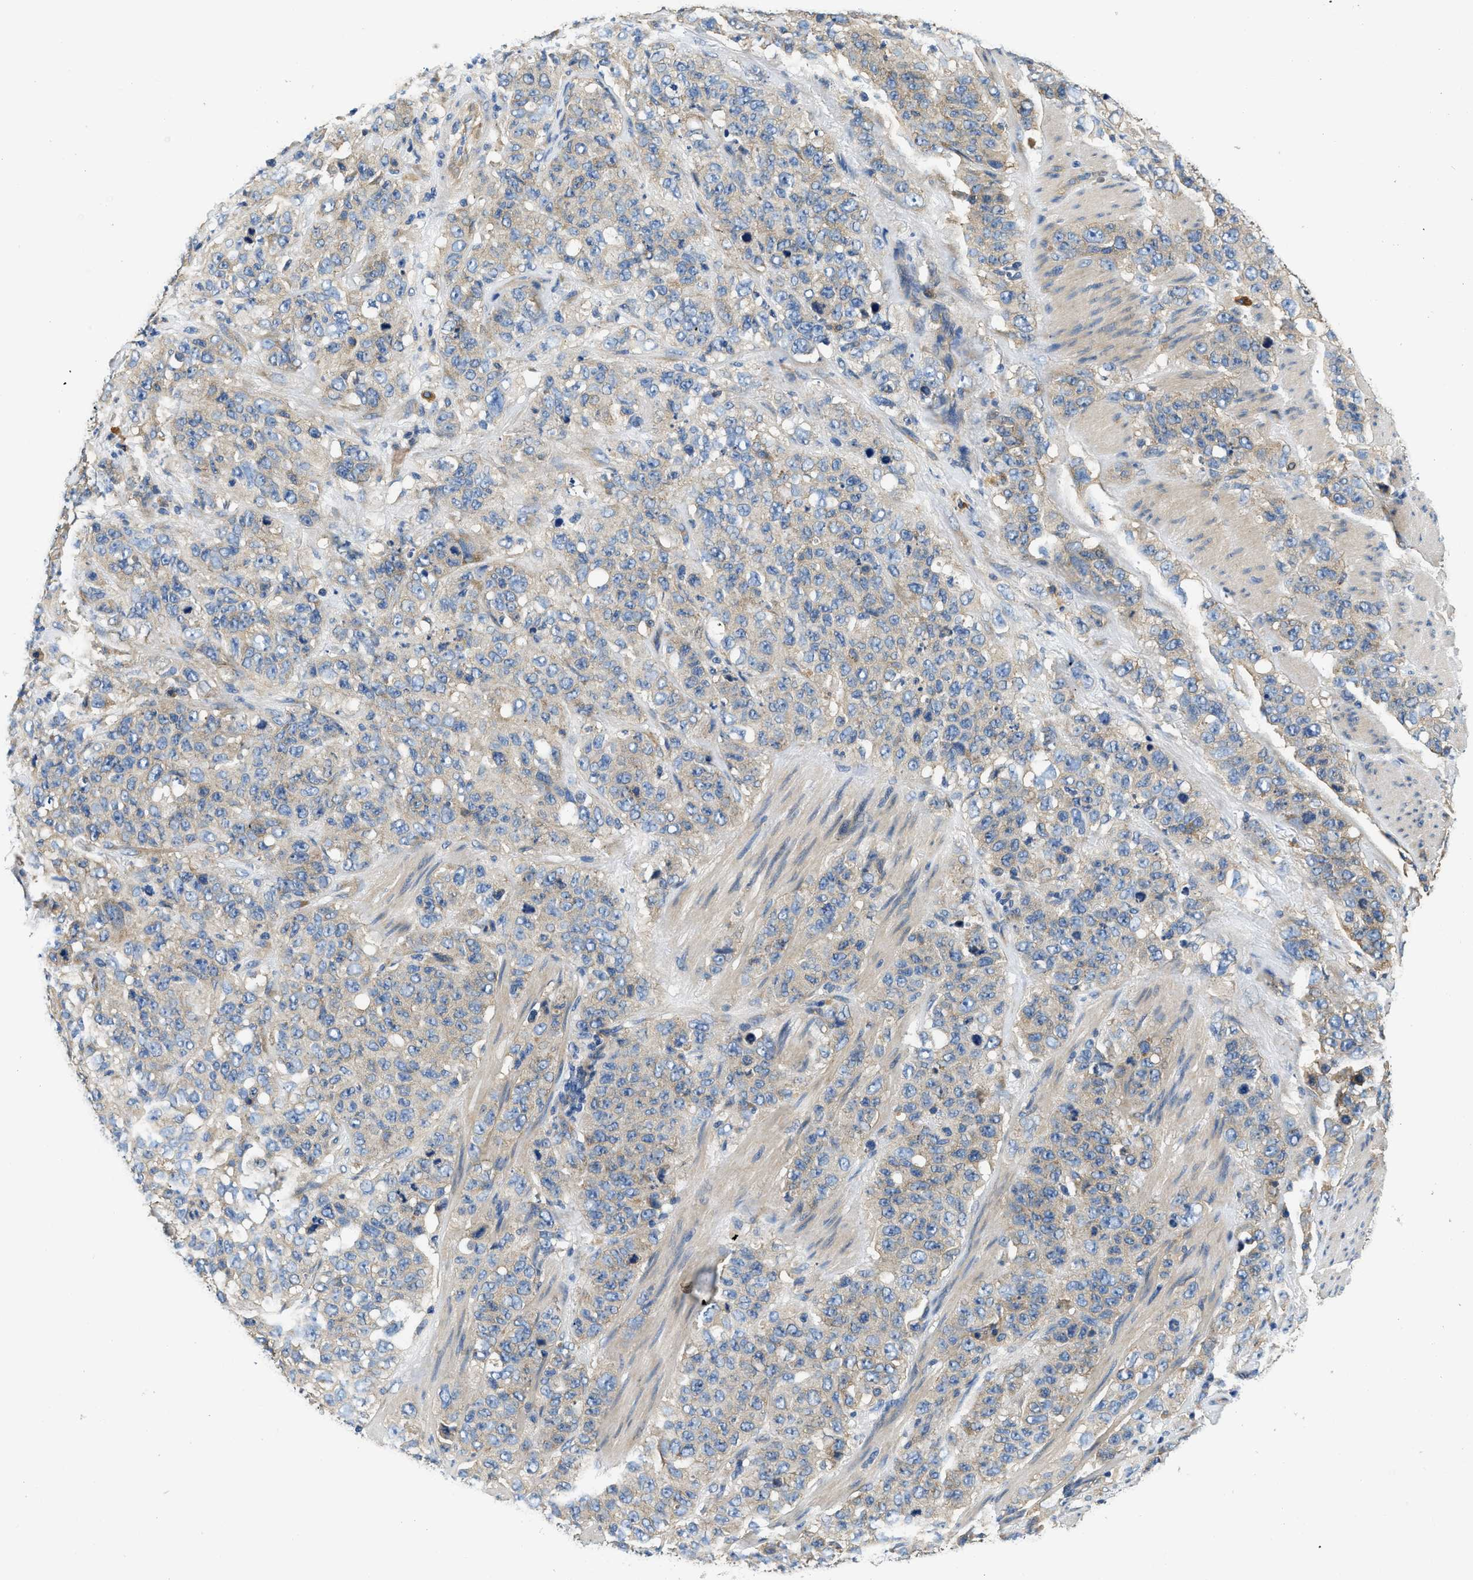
{"staining": {"intensity": "weak", "quantity": ">75%", "location": "cytoplasmic/membranous"}, "tissue": "stomach cancer", "cell_type": "Tumor cells", "image_type": "cancer", "snomed": [{"axis": "morphology", "description": "Adenocarcinoma, NOS"}, {"axis": "topography", "description": "Stomach"}], "caption": "Immunohistochemical staining of stomach cancer (adenocarcinoma) reveals low levels of weak cytoplasmic/membranous positivity in approximately >75% of tumor cells.", "gene": "CSDE1", "patient": {"sex": "male", "age": 48}}